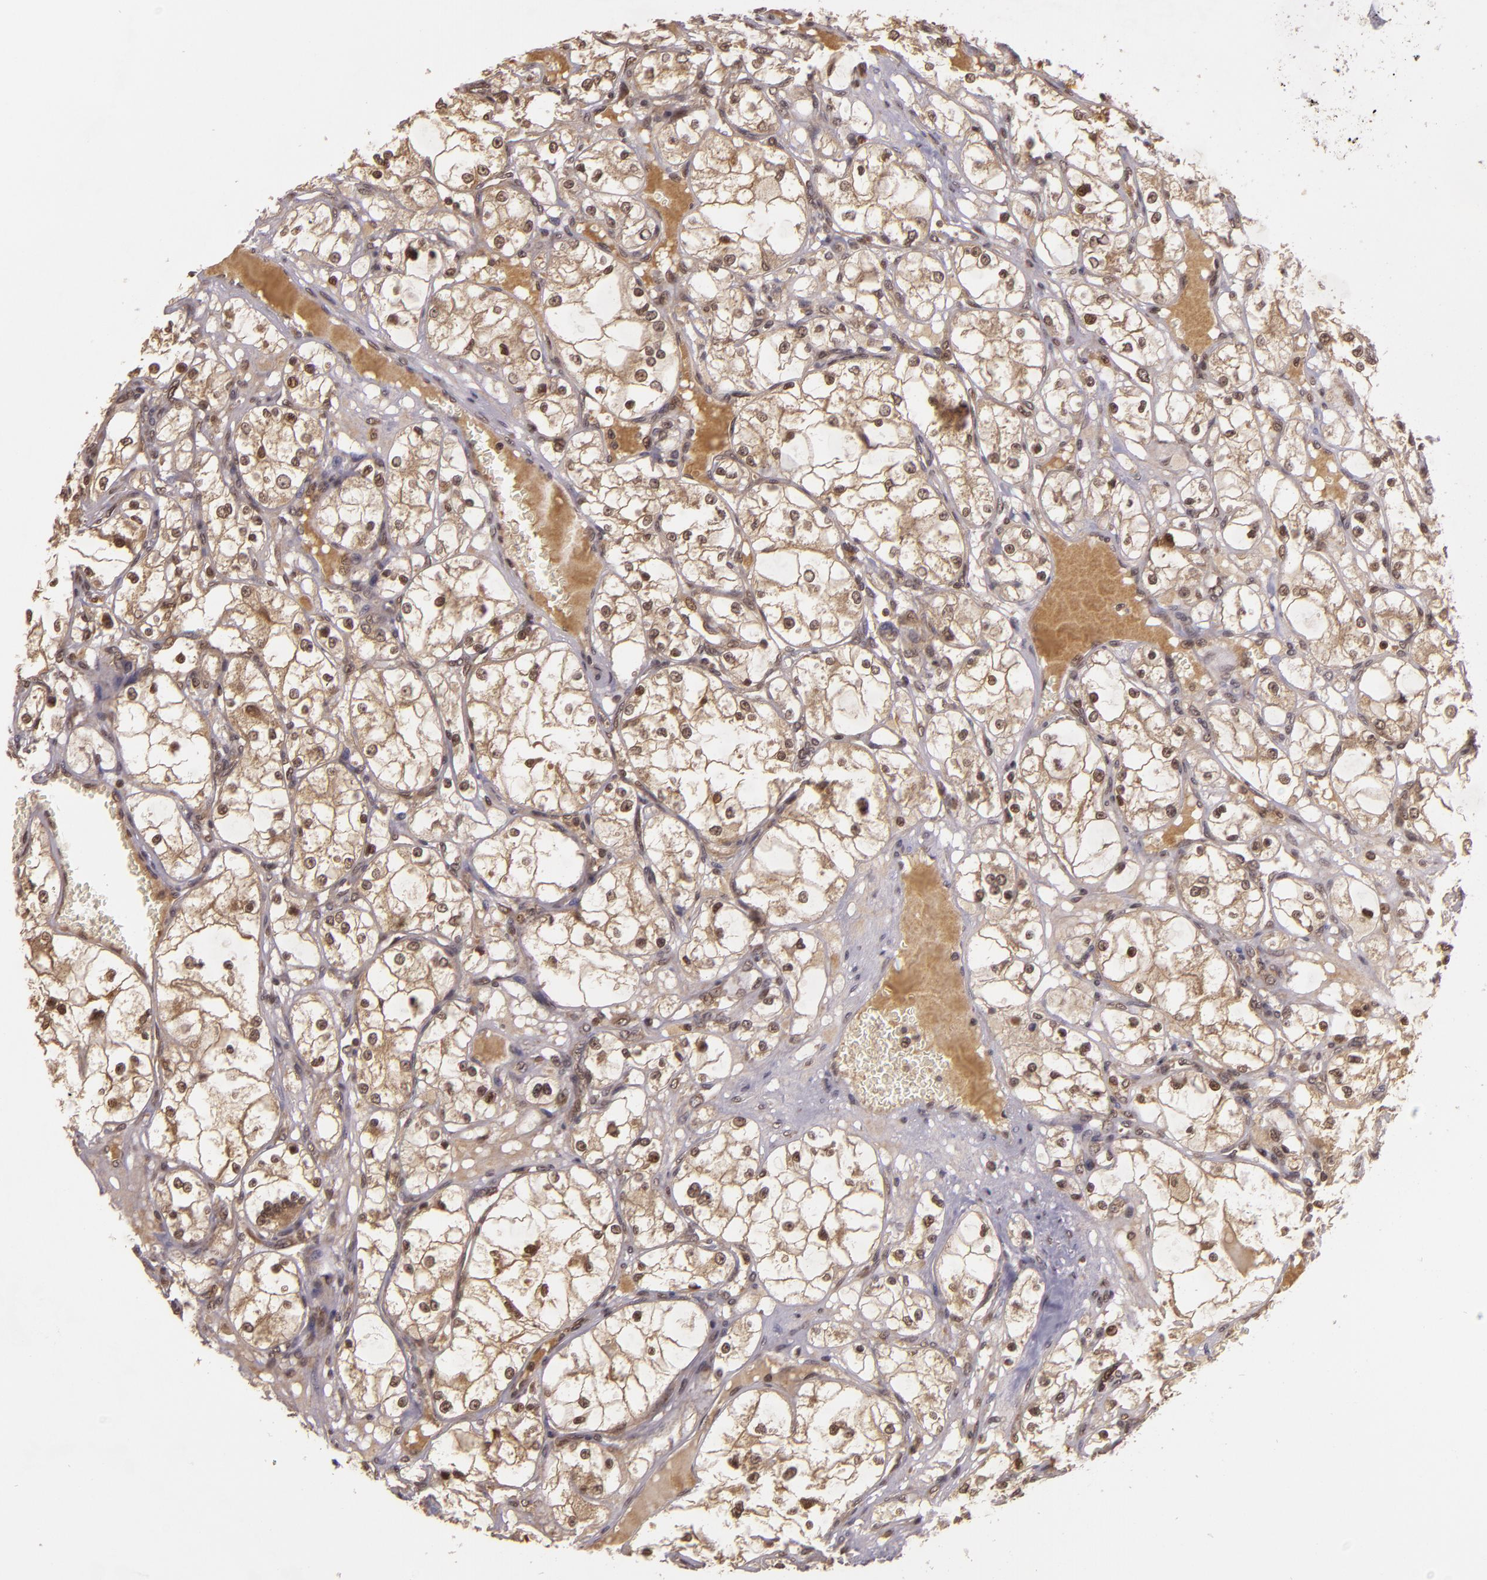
{"staining": {"intensity": "weak", "quantity": "25%-75%", "location": "nuclear"}, "tissue": "renal cancer", "cell_type": "Tumor cells", "image_type": "cancer", "snomed": [{"axis": "morphology", "description": "Adenocarcinoma, NOS"}, {"axis": "topography", "description": "Kidney"}], "caption": "Immunohistochemical staining of adenocarcinoma (renal) displays low levels of weak nuclear positivity in about 25%-75% of tumor cells.", "gene": "TXNRD2", "patient": {"sex": "male", "age": 61}}